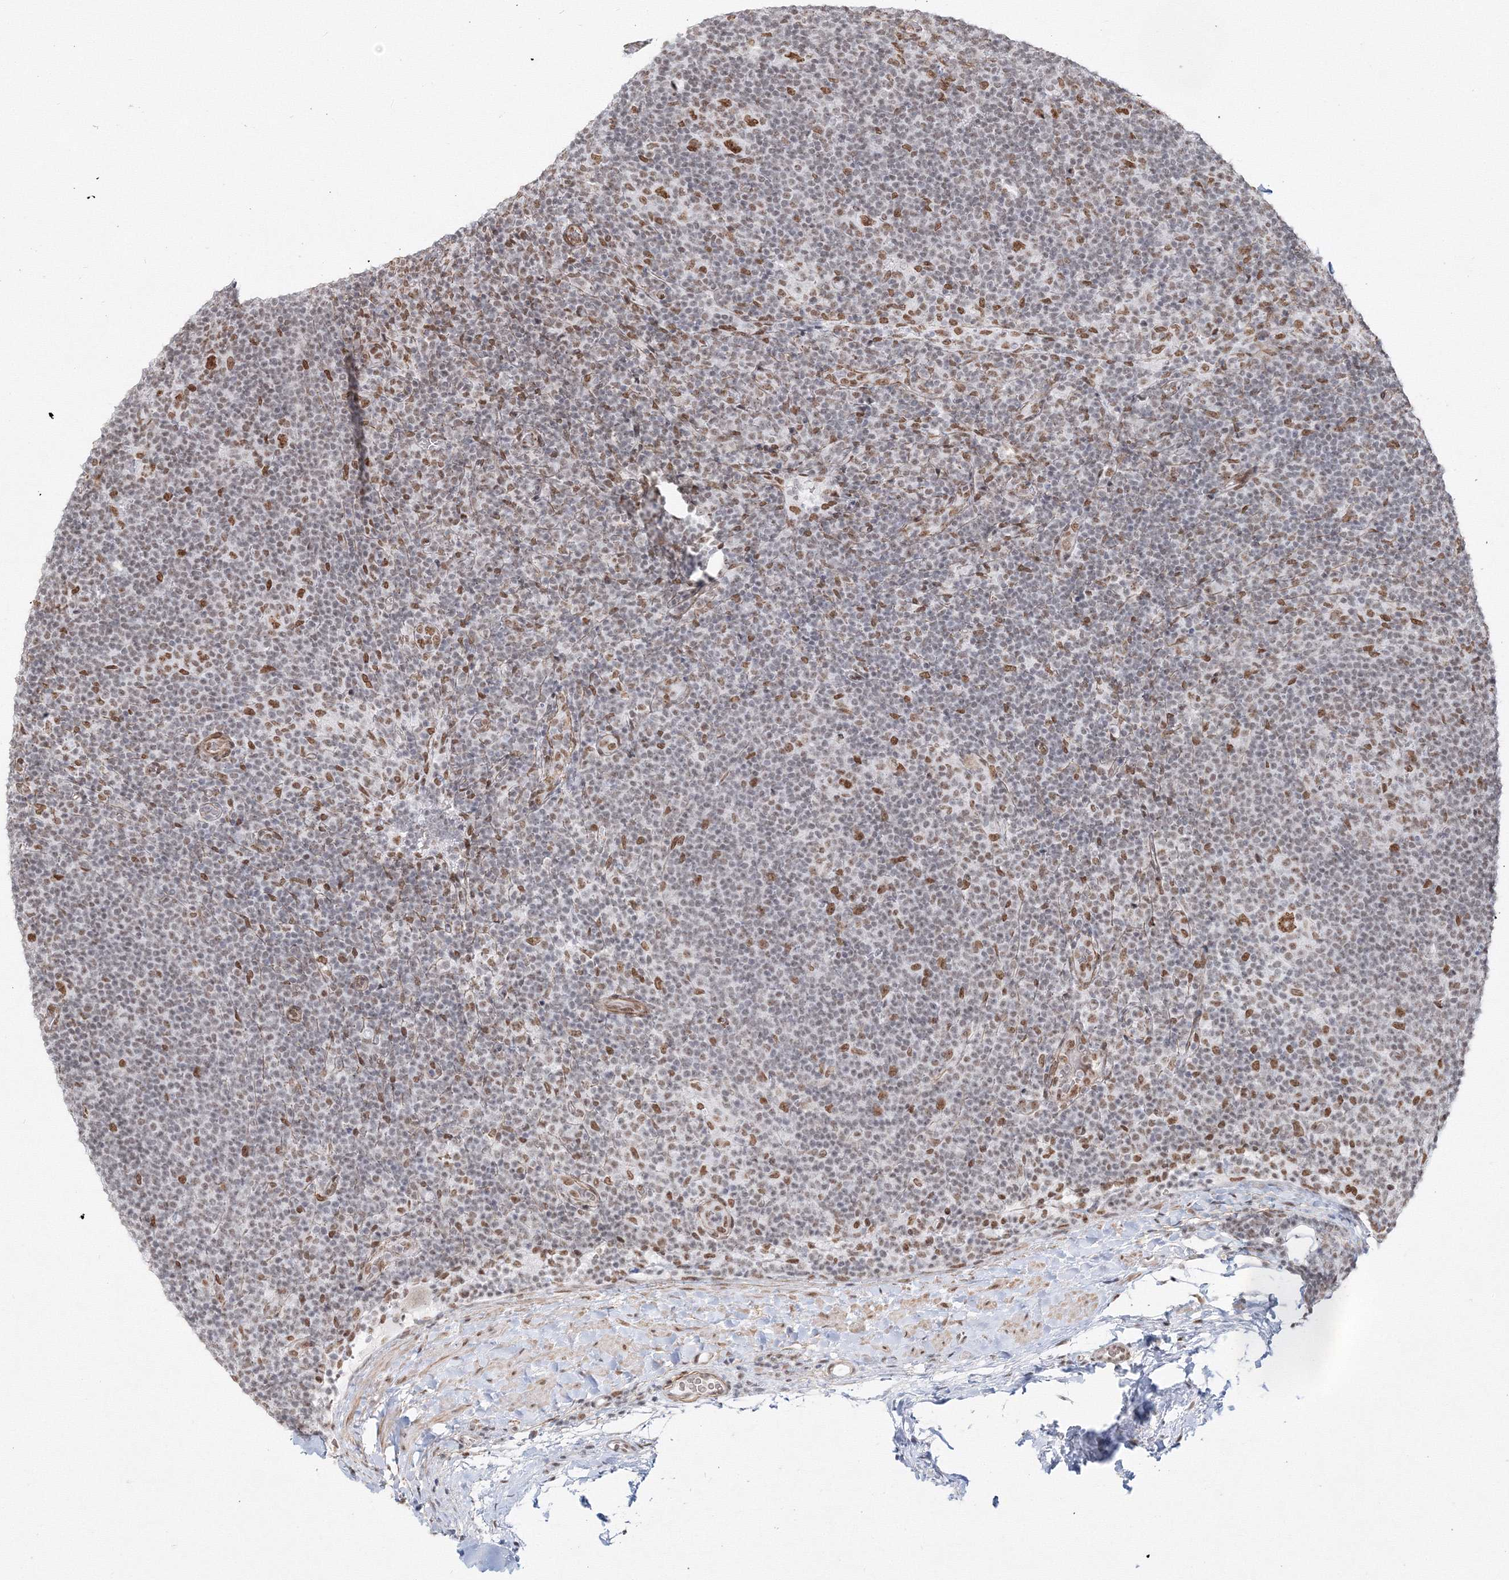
{"staining": {"intensity": "moderate", "quantity": ">75%", "location": "nuclear"}, "tissue": "lymphoma", "cell_type": "Tumor cells", "image_type": "cancer", "snomed": [{"axis": "morphology", "description": "Hodgkin's disease, NOS"}, {"axis": "topography", "description": "Lymph node"}], "caption": "Moderate nuclear staining for a protein is appreciated in about >75% of tumor cells of lymphoma using IHC.", "gene": "ZNF638", "patient": {"sex": "female", "age": 57}}